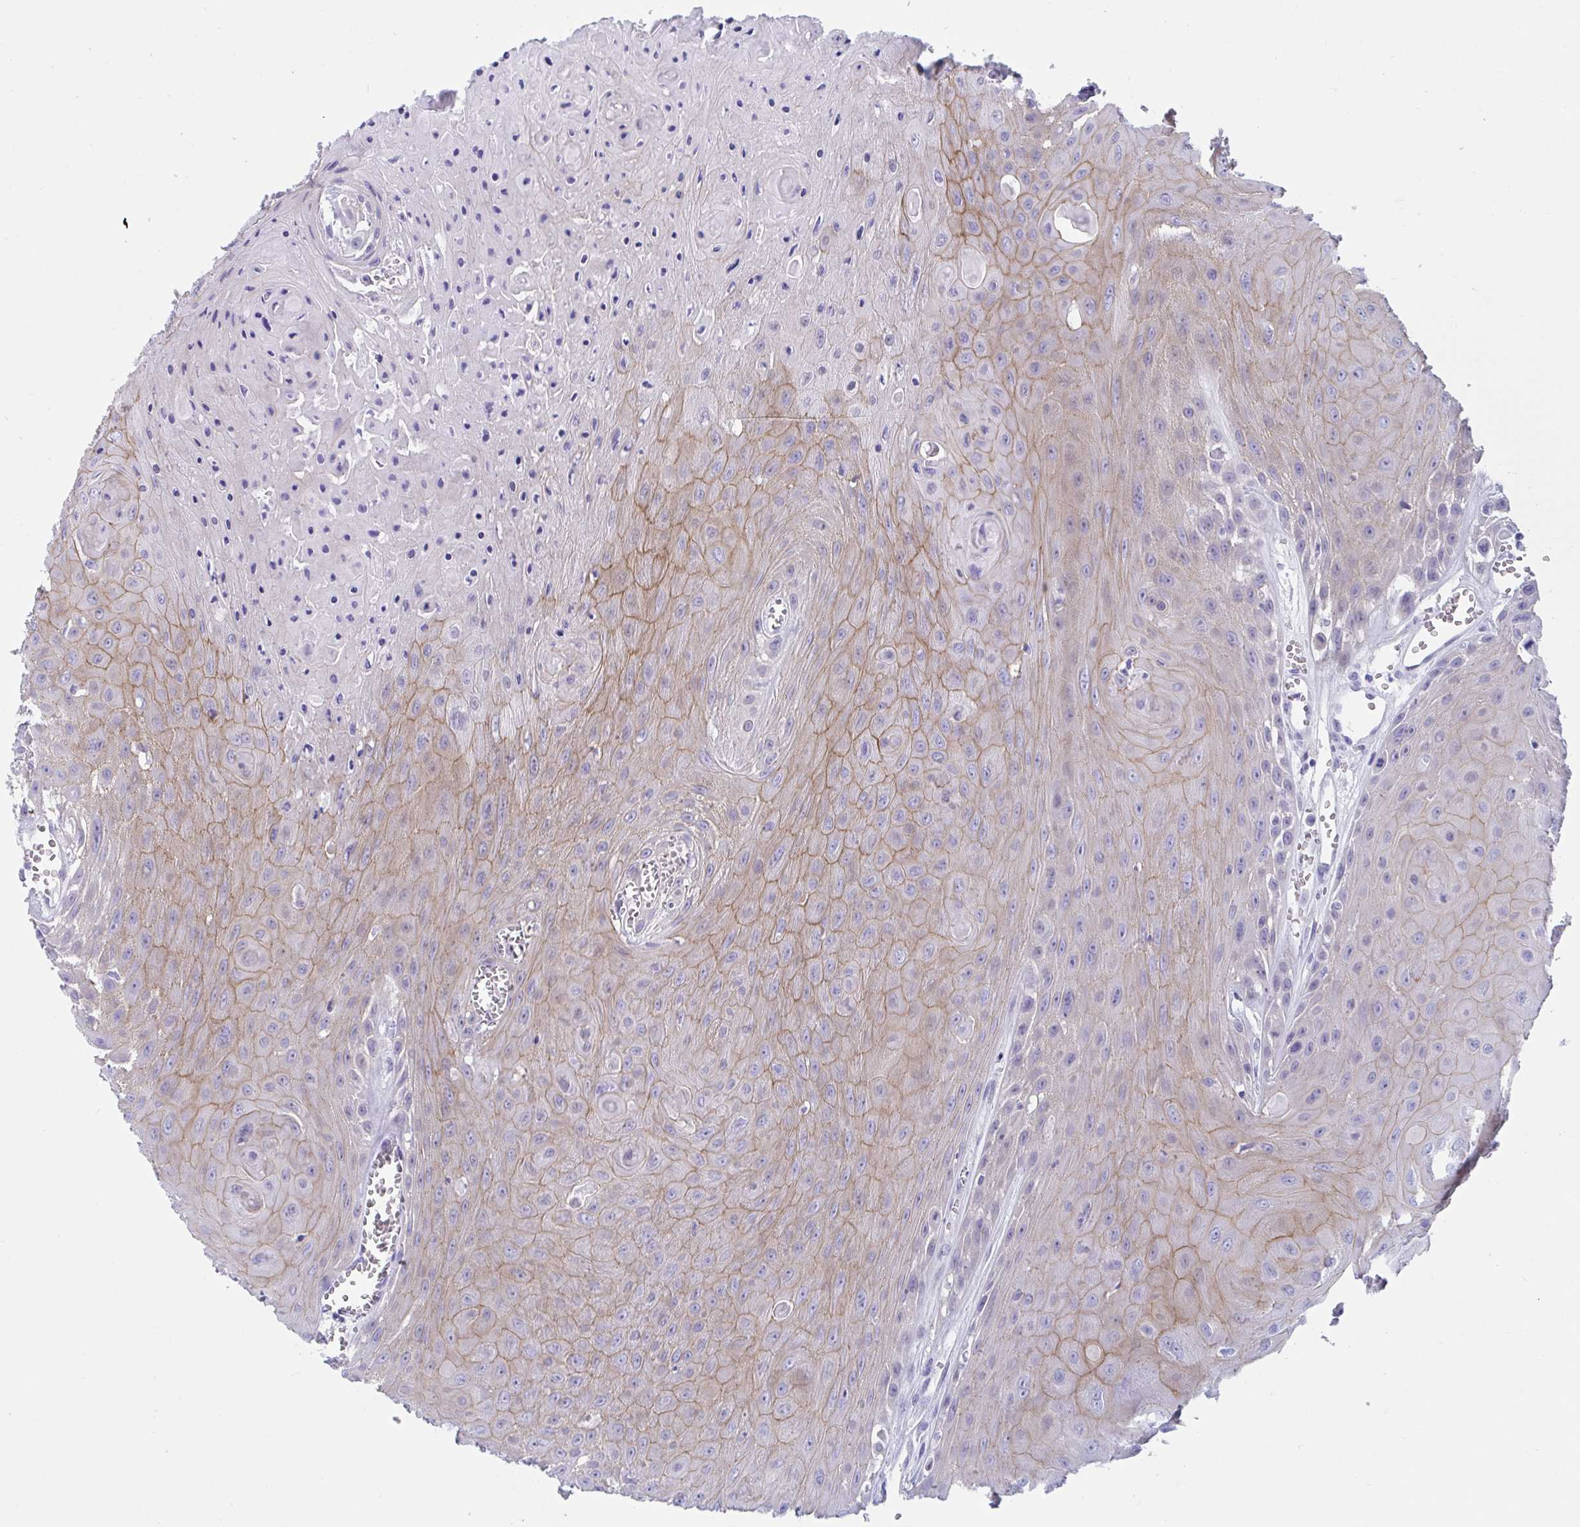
{"staining": {"intensity": "moderate", "quantity": "25%-75%", "location": "cytoplasmic/membranous"}, "tissue": "head and neck cancer", "cell_type": "Tumor cells", "image_type": "cancer", "snomed": [{"axis": "morphology", "description": "Squamous cell carcinoma, NOS"}, {"axis": "topography", "description": "Oral tissue"}, {"axis": "topography", "description": "Head-Neck"}], "caption": "A medium amount of moderate cytoplasmic/membranous positivity is present in about 25%-75% of tumor cells in head and neck cancer (squamous cell carcinoma) tissue. The staining was performed using DAB (3,3'-diaminobenzidine) to visualize the protein expression in brown, while the nuclei were stained in blue with hematoxylin (Magnification: 20x).", "gene": "TTC30B", "patient": {"sex": "male", "age": 81}}